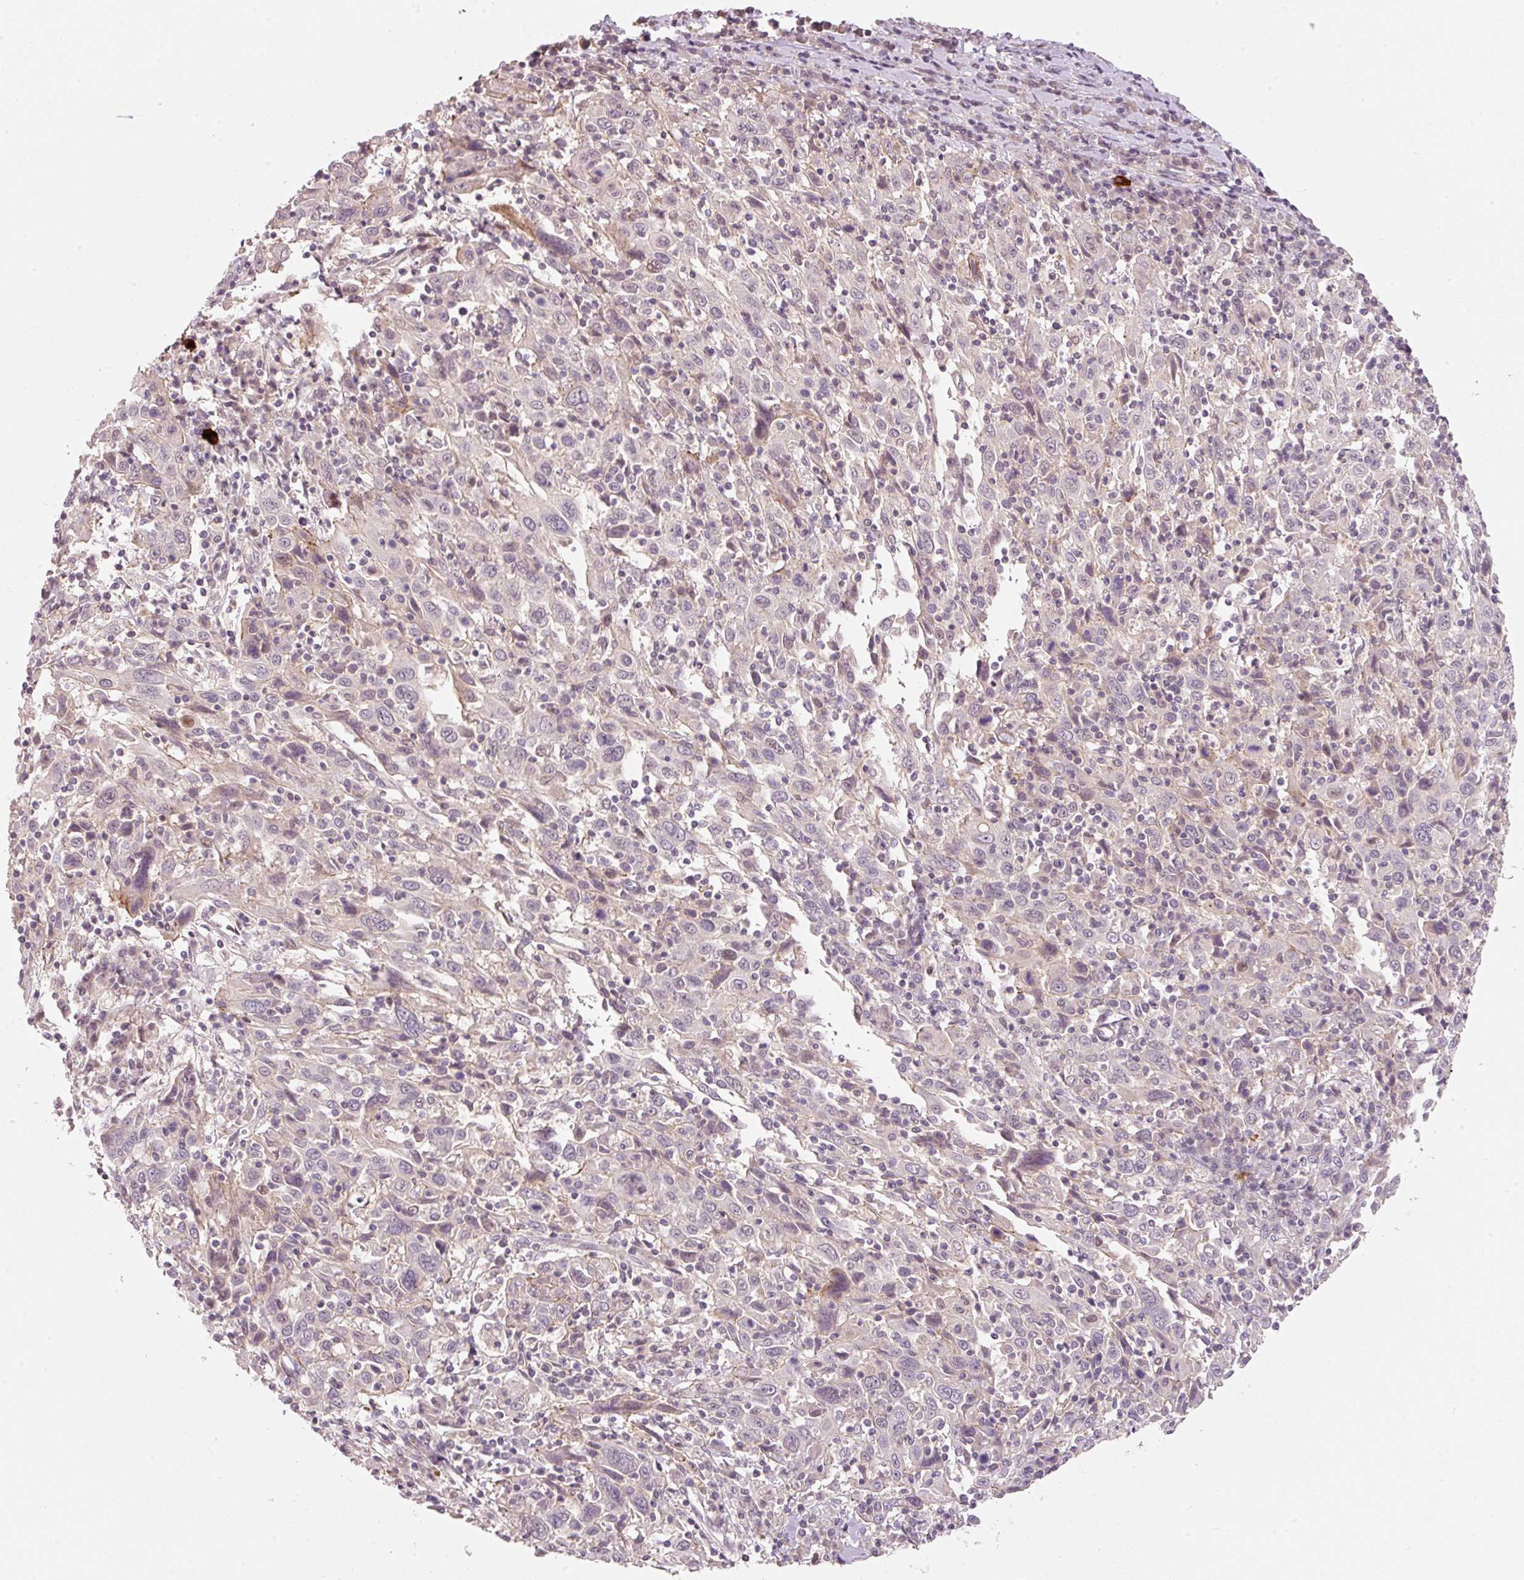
{"staining": {"intensity": "negative", "quantity": "none", "location": "none"}, "tissue": "cervical cancer", "cell_type": "Tumor cells", "image_type": "cancer", "snomed": [{"axis": "morphology", "description": "Squamous cell carcinoma, NOS"}, {"axis": "topography", "description": "Cervix"}], "caption": "An immunohistochemistry micrograph of squamous cell carcinoma (cervical) is shown. There is no staining in tumor cells of squamous cell carcinoma (cervical).", "gene": "TIRAP", "patient": {"sex": "female", "age": 46}}